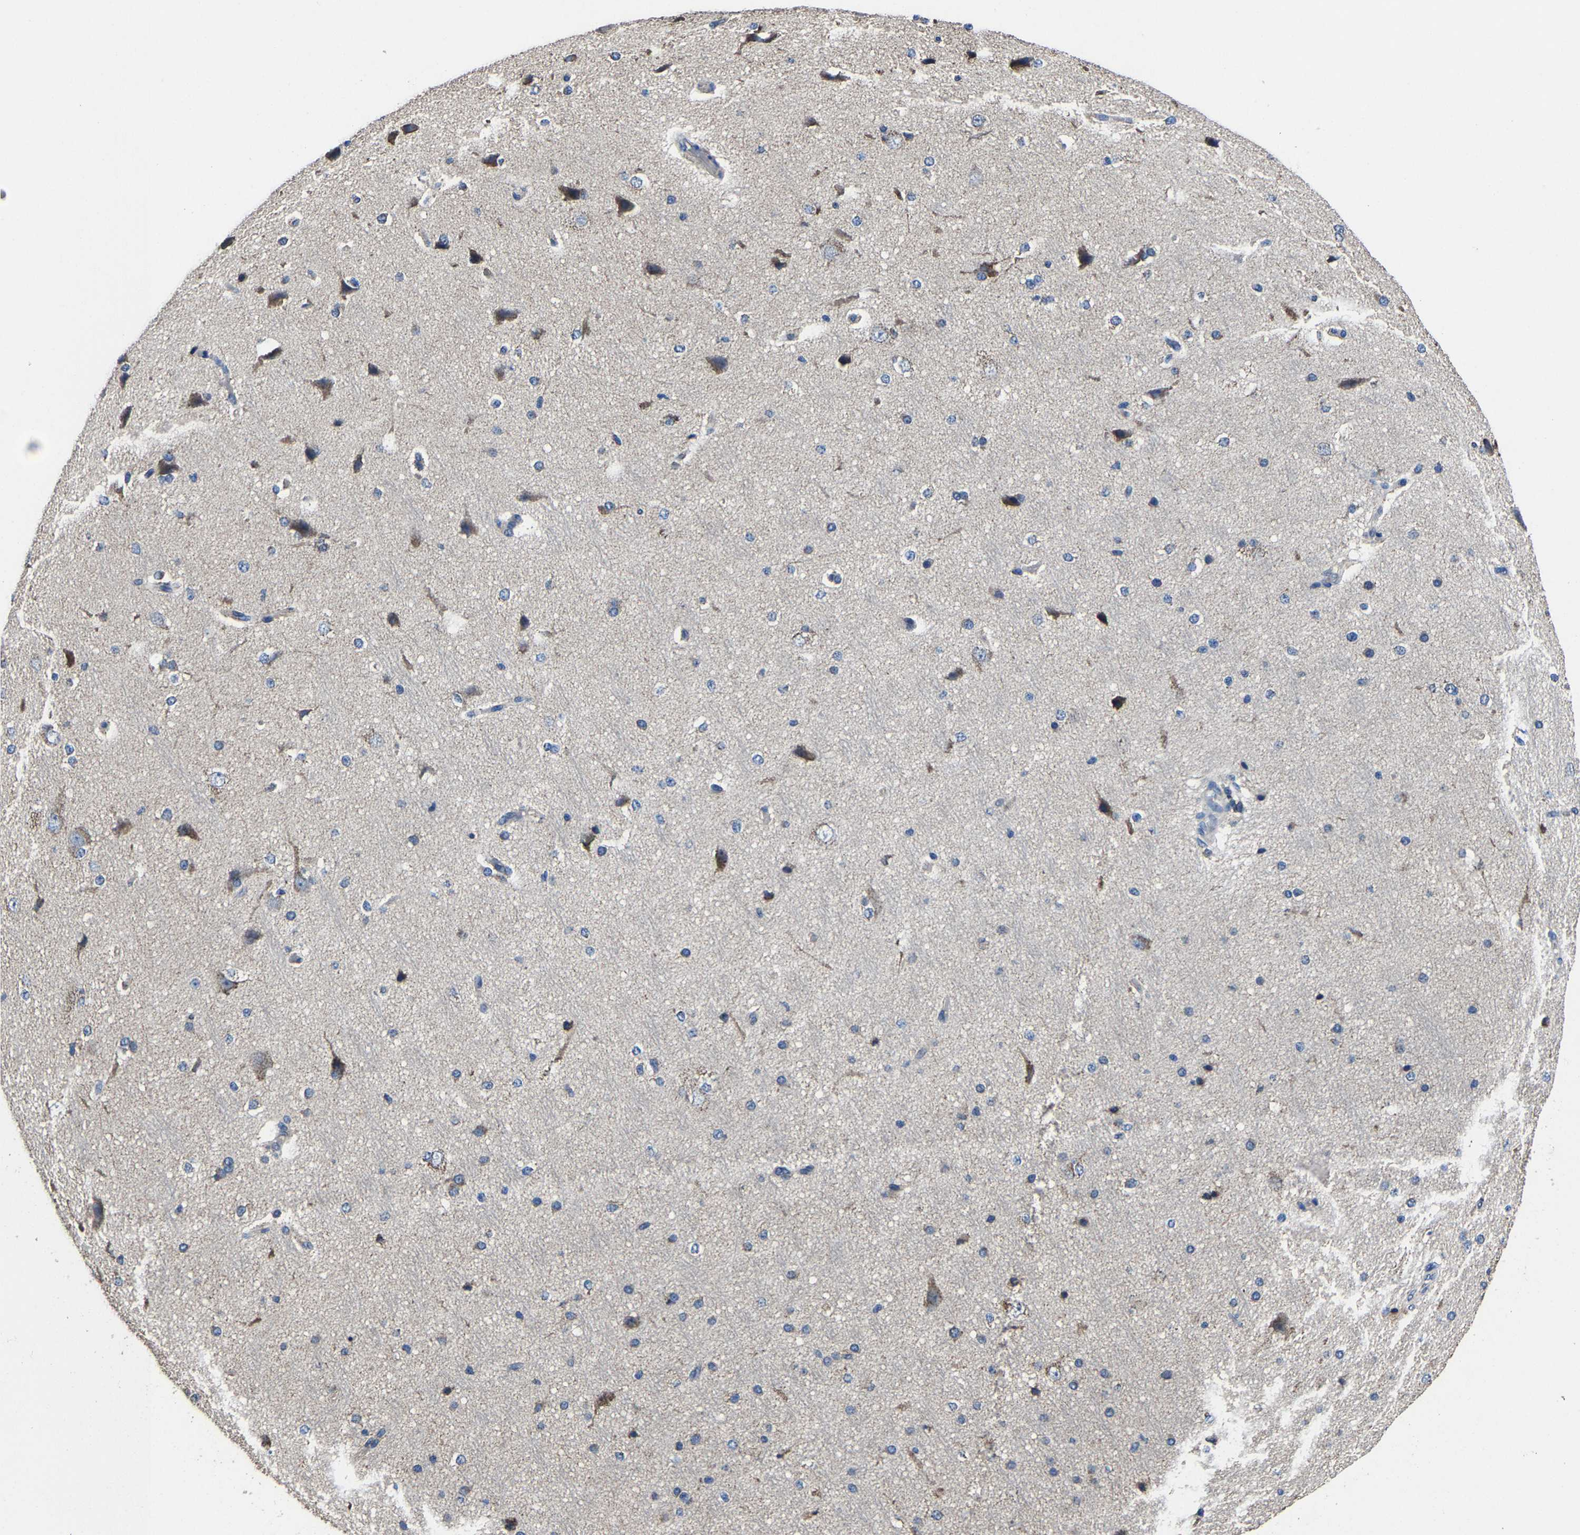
{"staining": {"intensity": "negative", "quantity": ">75%", "location": "cytoplasmic/membranous"}, "tissue": "cerebral cortex", "cell_type": "Endothelial cells", "image_type": "normal", "snomed": [{"axis": "morphology", "description": "Normal tissue, NOS"}, {"axis": "morphology", "description": "Developmental malformation"}, {"axis": "topography", "description": "Cerebral cortex"}], "caption": "The image demonstrates no staining of endothelial cells in benign cerebral cortex.", "gene": "ZCCHC7", "patient": {"sex": "female", "age": 30}}